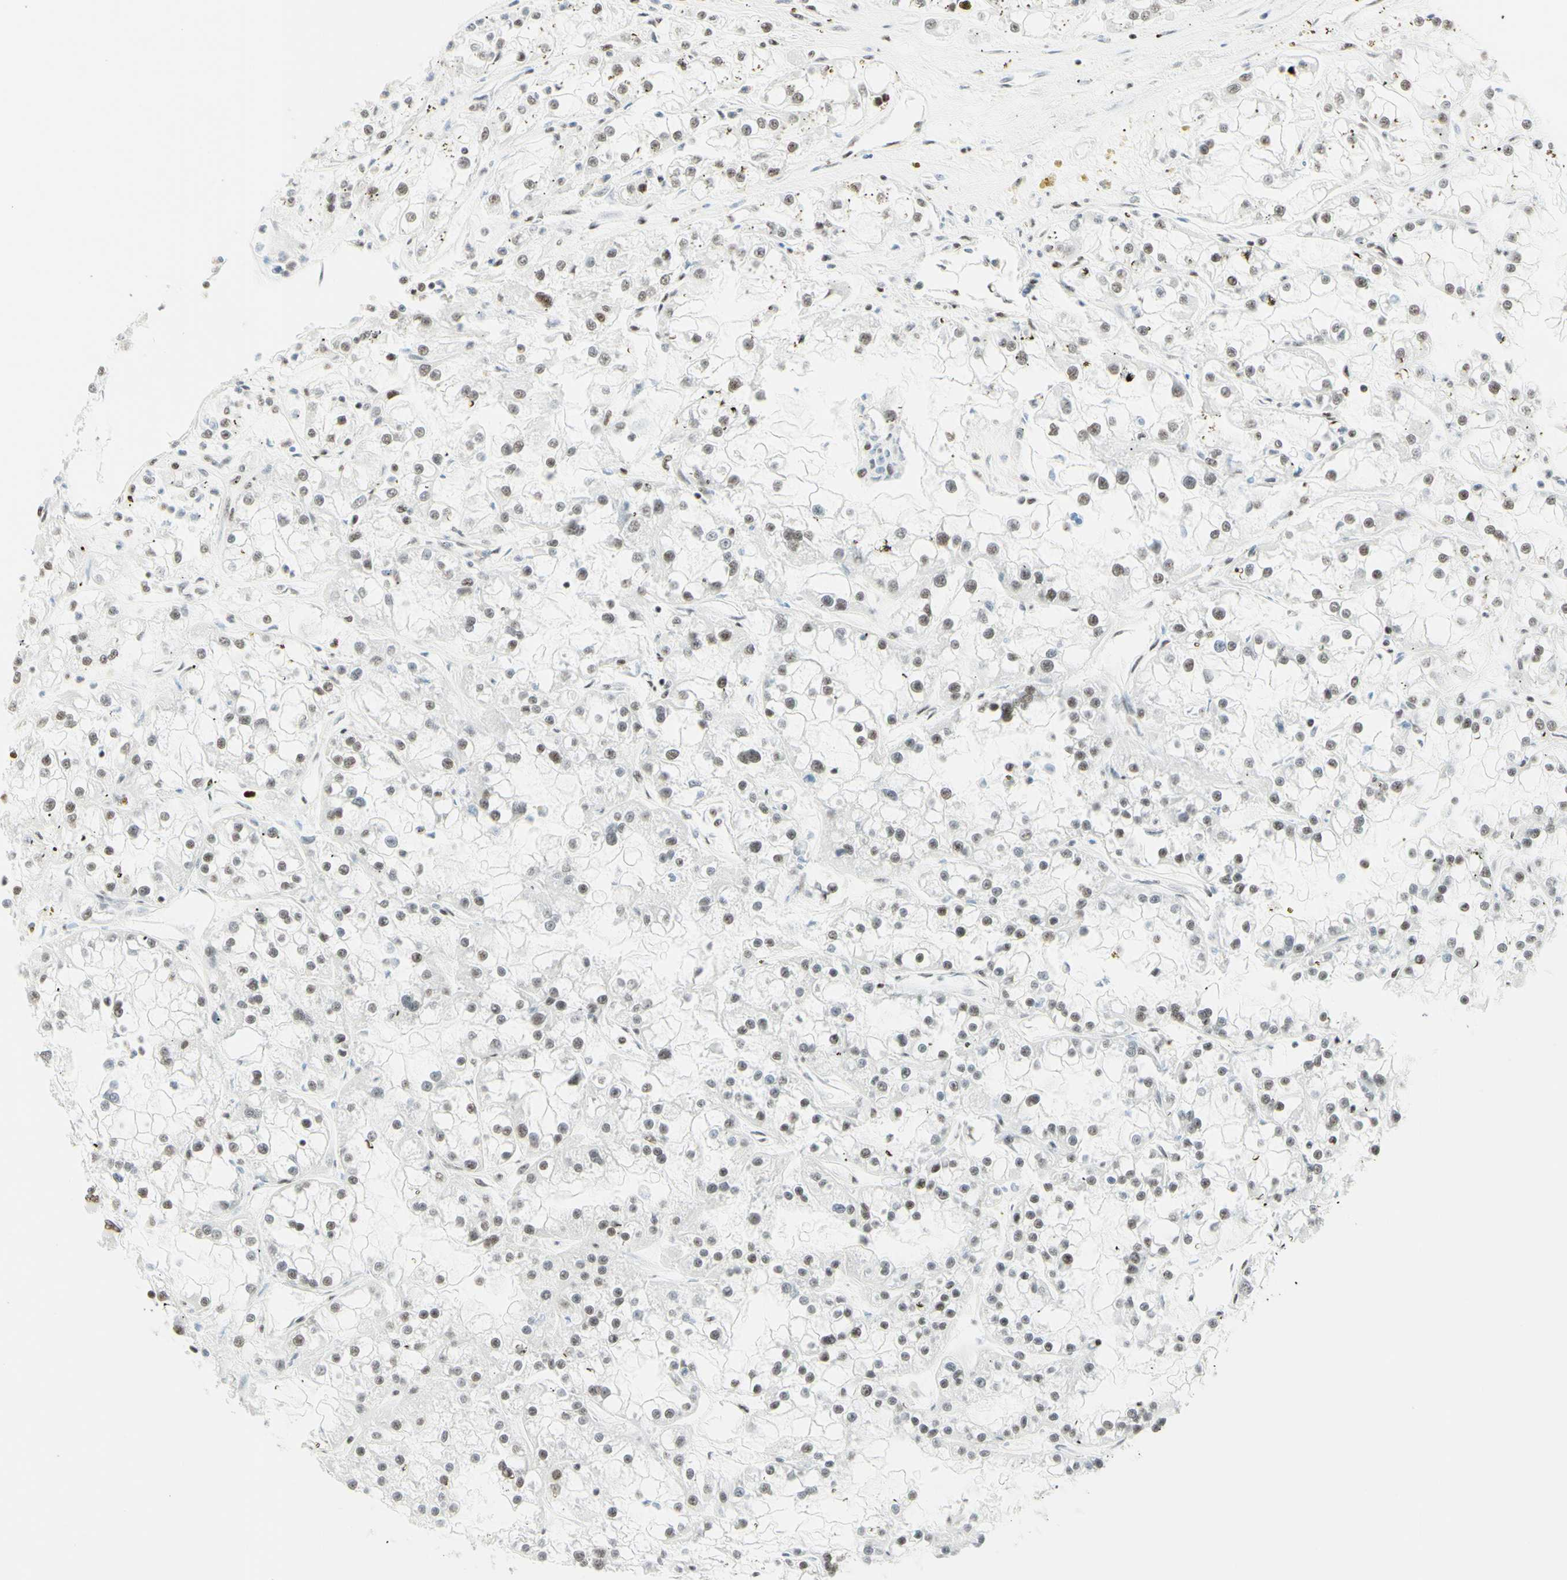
{"staining": {"intensity": "negative", "quantity": "none", "location": "none"}, "tissue": "renal cancer", "cell_type": "Tumor cells", "image_type": "cancer", "snomed": [{"axis": "morphology", "description": "Adenocarcinoma, NOS"}, {"axis": "topography", "description": "Kidney"}], "caption": "There is no significant expression in tumor cells of renal cancer (adenocarcinoma).", "gene": "WTAP", "patient": {"sex": "female", "age": 52}}